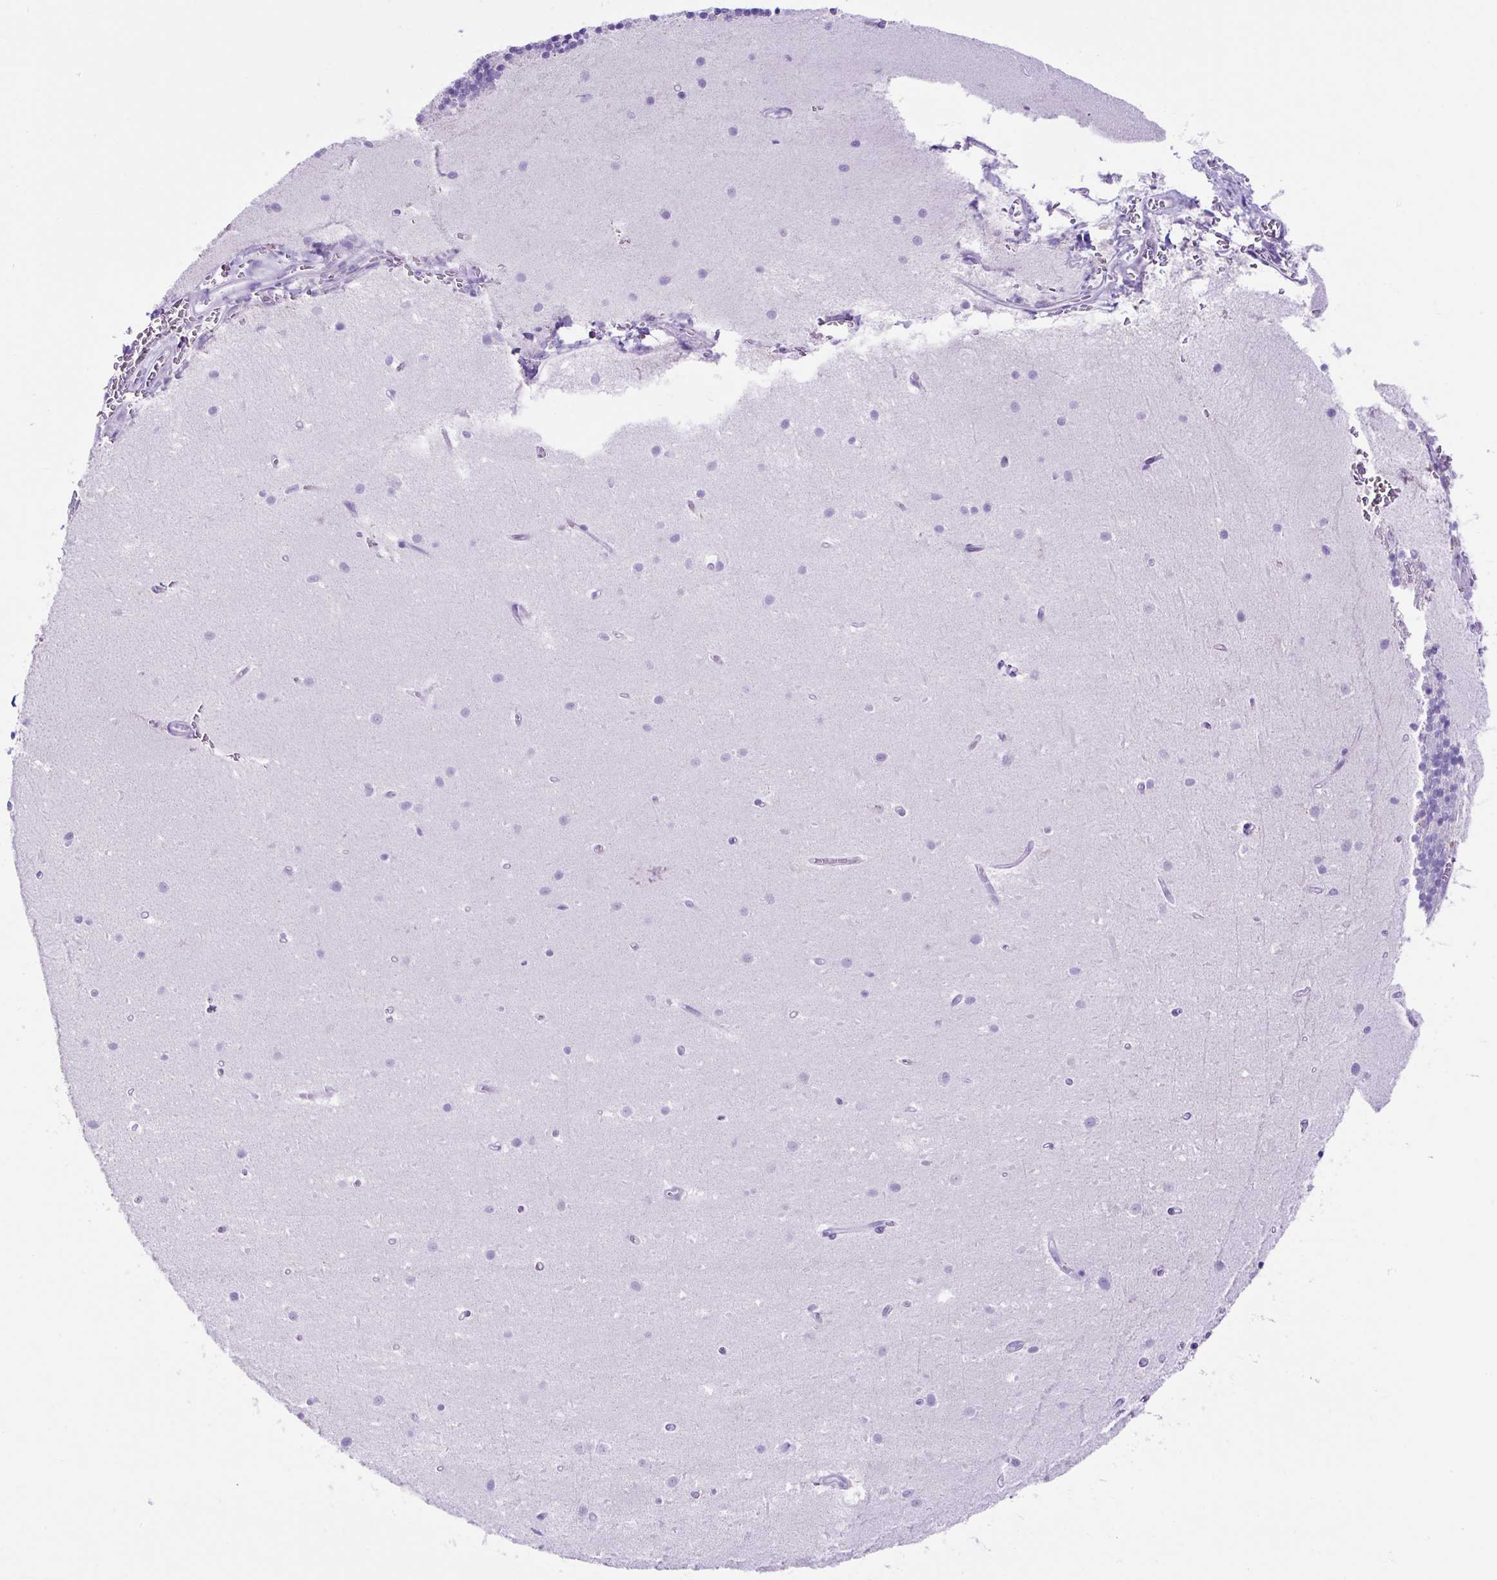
{"staining": {"intensity": "negative", "quantity": "none", "location": "none"}, "tissue": "cerebellum", "cell_type": "Cells in granular layer", "image_type": "normal", "snomed": [{"axis": "morphology", "description": "Normal tissue, NOS"}, {"axis": "topography", "description": "Cerebellum"}], "caption": "Cerebellum stained for a protein using immunohistochemistry (IHC) reveals no expression cells in granular layer.", "gene": "KRT12", "patient": {"sex": "male", "age": 54}}